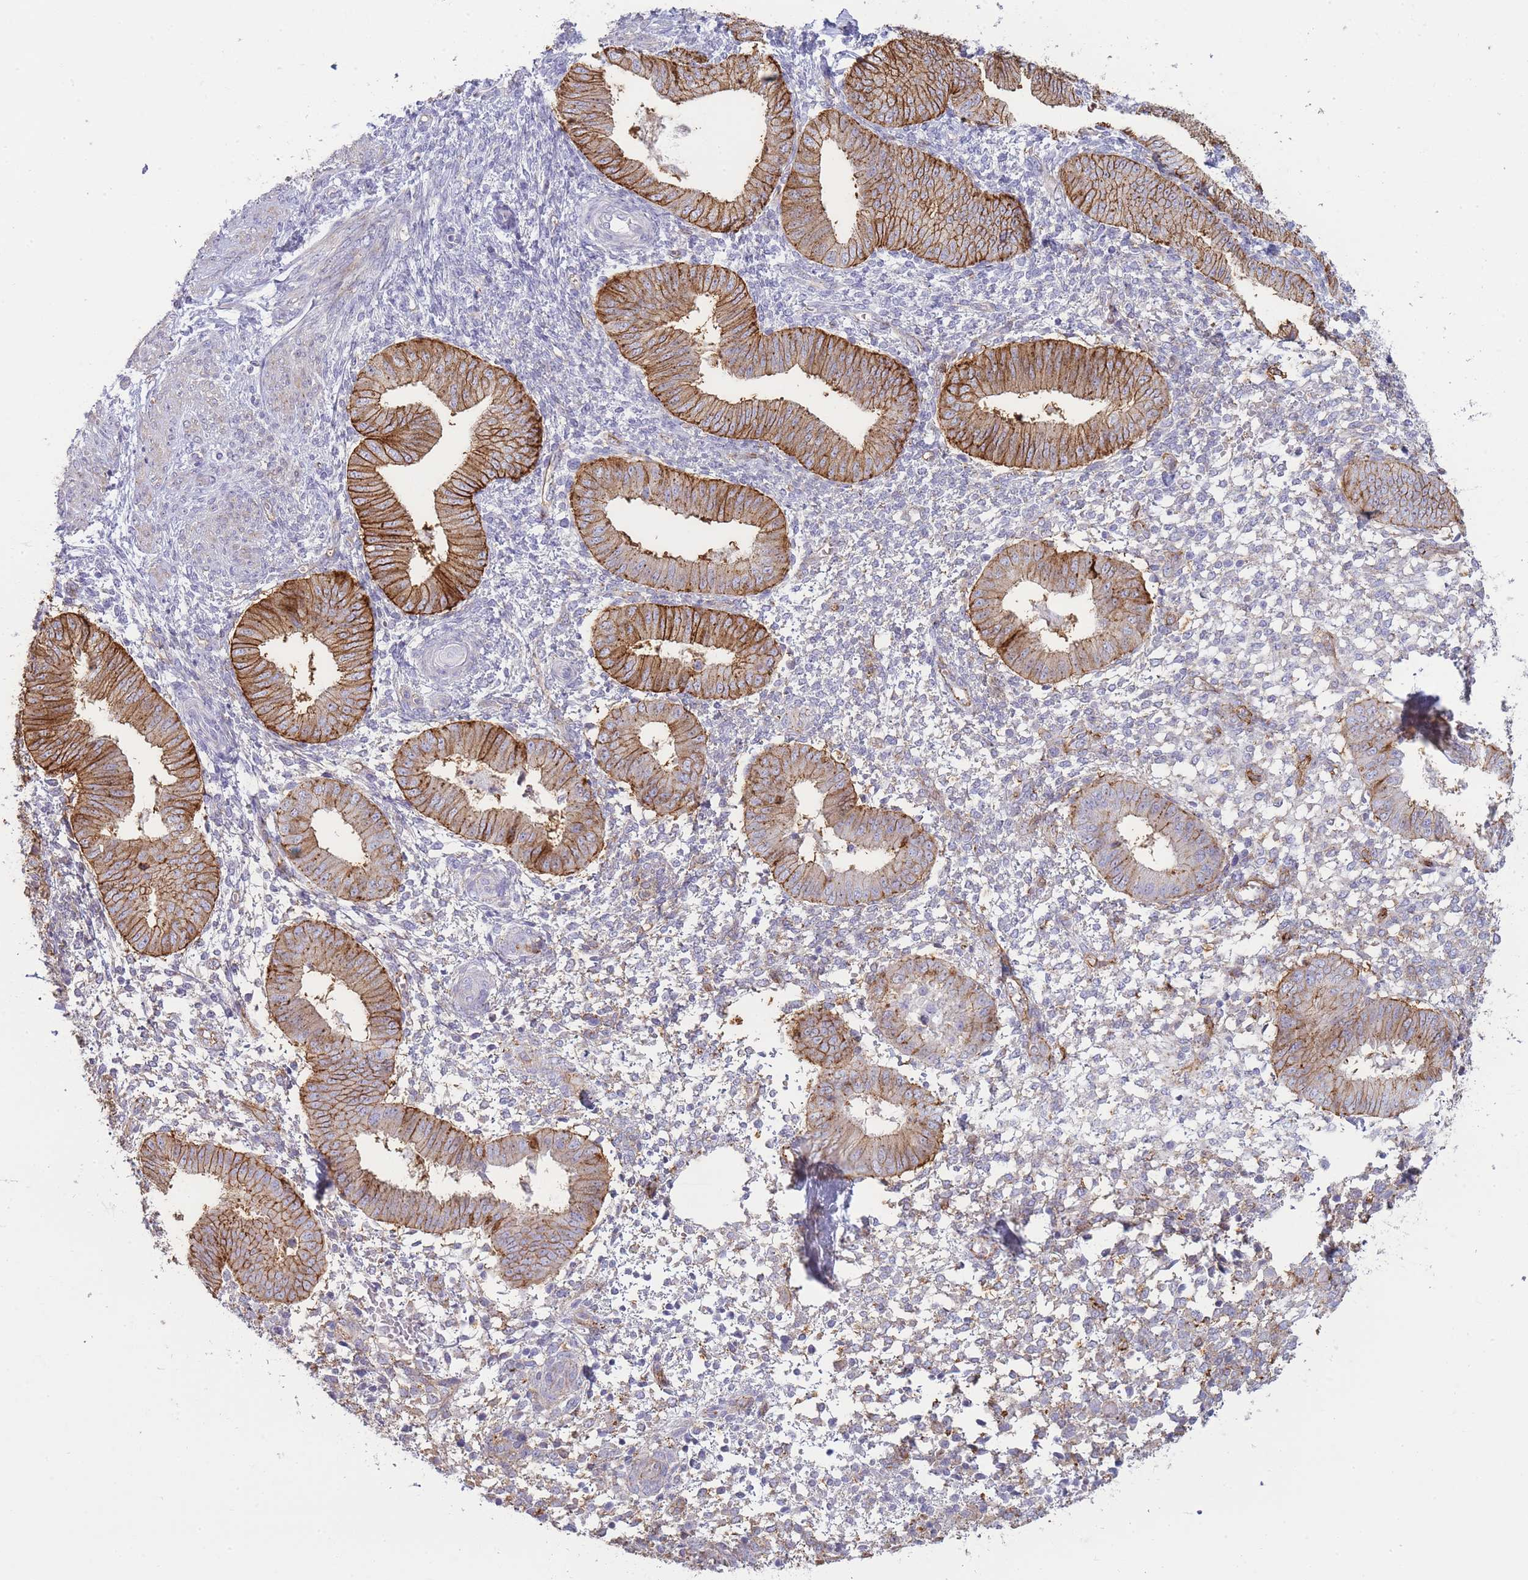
{"staining": {"intensity": "weak", "quantity": "25%-75%", "location": "cytoplasmic/membranous"}, "tissue": "endometrium", "cell_type": "Cells in endometrial stroma", "image_type": "normal", "snomed": [{"axis": "morphology", "description": "Normal tissue, NOS"}, {"axis": "topography", "description": "Endometrium"}], "caption": "Unremarkable endometrium reveals weak cytoplasmic/membranous positivity in about 25%-75% of cells in endometrial stroma, visualized by immunohistochemistry. (brown staining indicates protein expression, while blue staining denotes nuclei).", "gene": "UTP14A", "patient": {"sex": "female", "age": 49}}